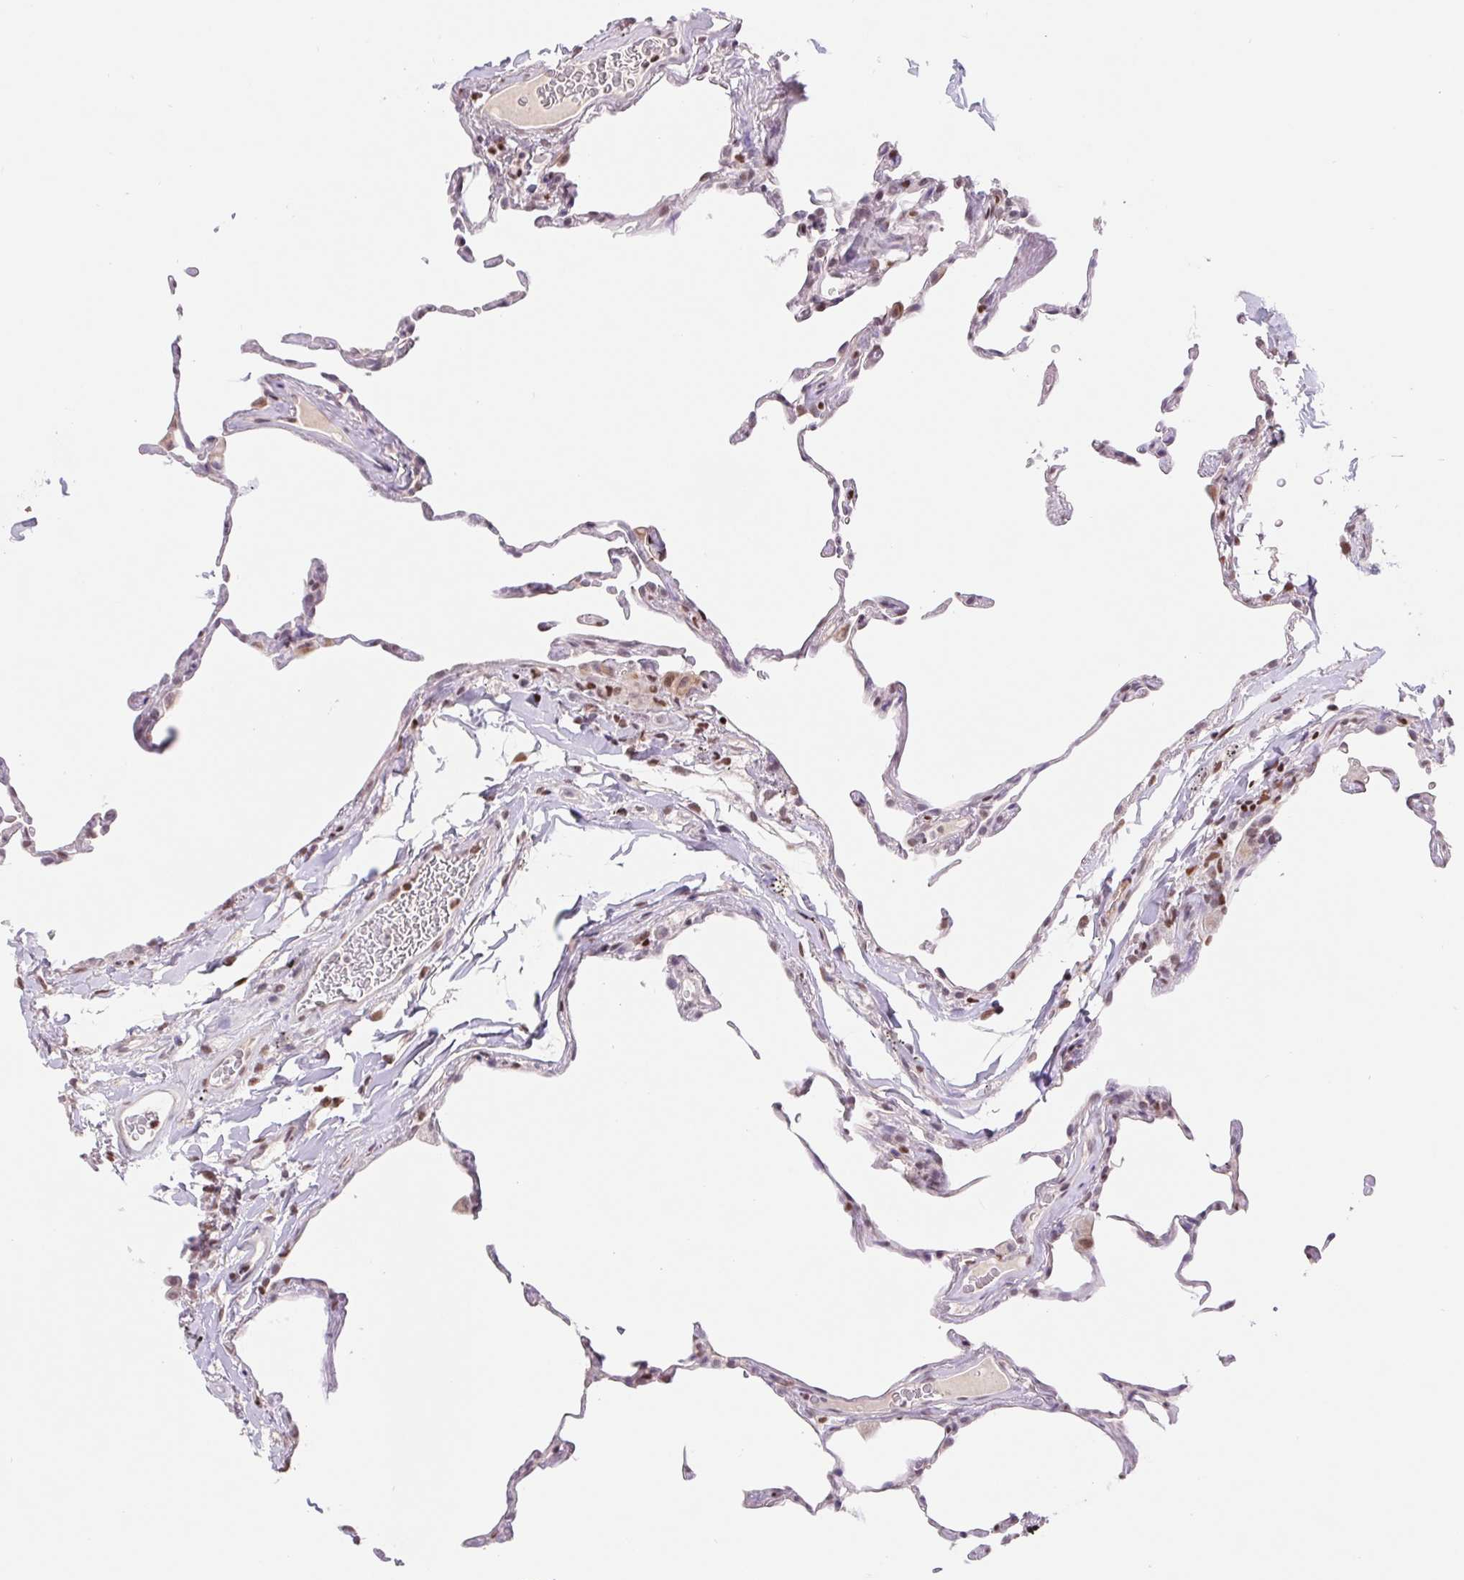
{"staining": {"intensity": "weak", "quantity": "25%-75%", "location": "nuclear"}, "tissue": "lung", "cell_type": "Alveolar cells", "image_type": "normal", "snomed": [{"axis": "morphology", "description": "Normal tissue, NOS"}, {"axis": "topography", "description": "Lung"}], "caption": "A brown stain shows weak nuclear staining of a protein in alveolar cells of benign human lung. (Stains: DAB in brown, nuclei in blue, Microscopy: brightfield microscopy at high magnification).", "gene": "TRERF1", "patient": {"sex": "female", "age": 57}}